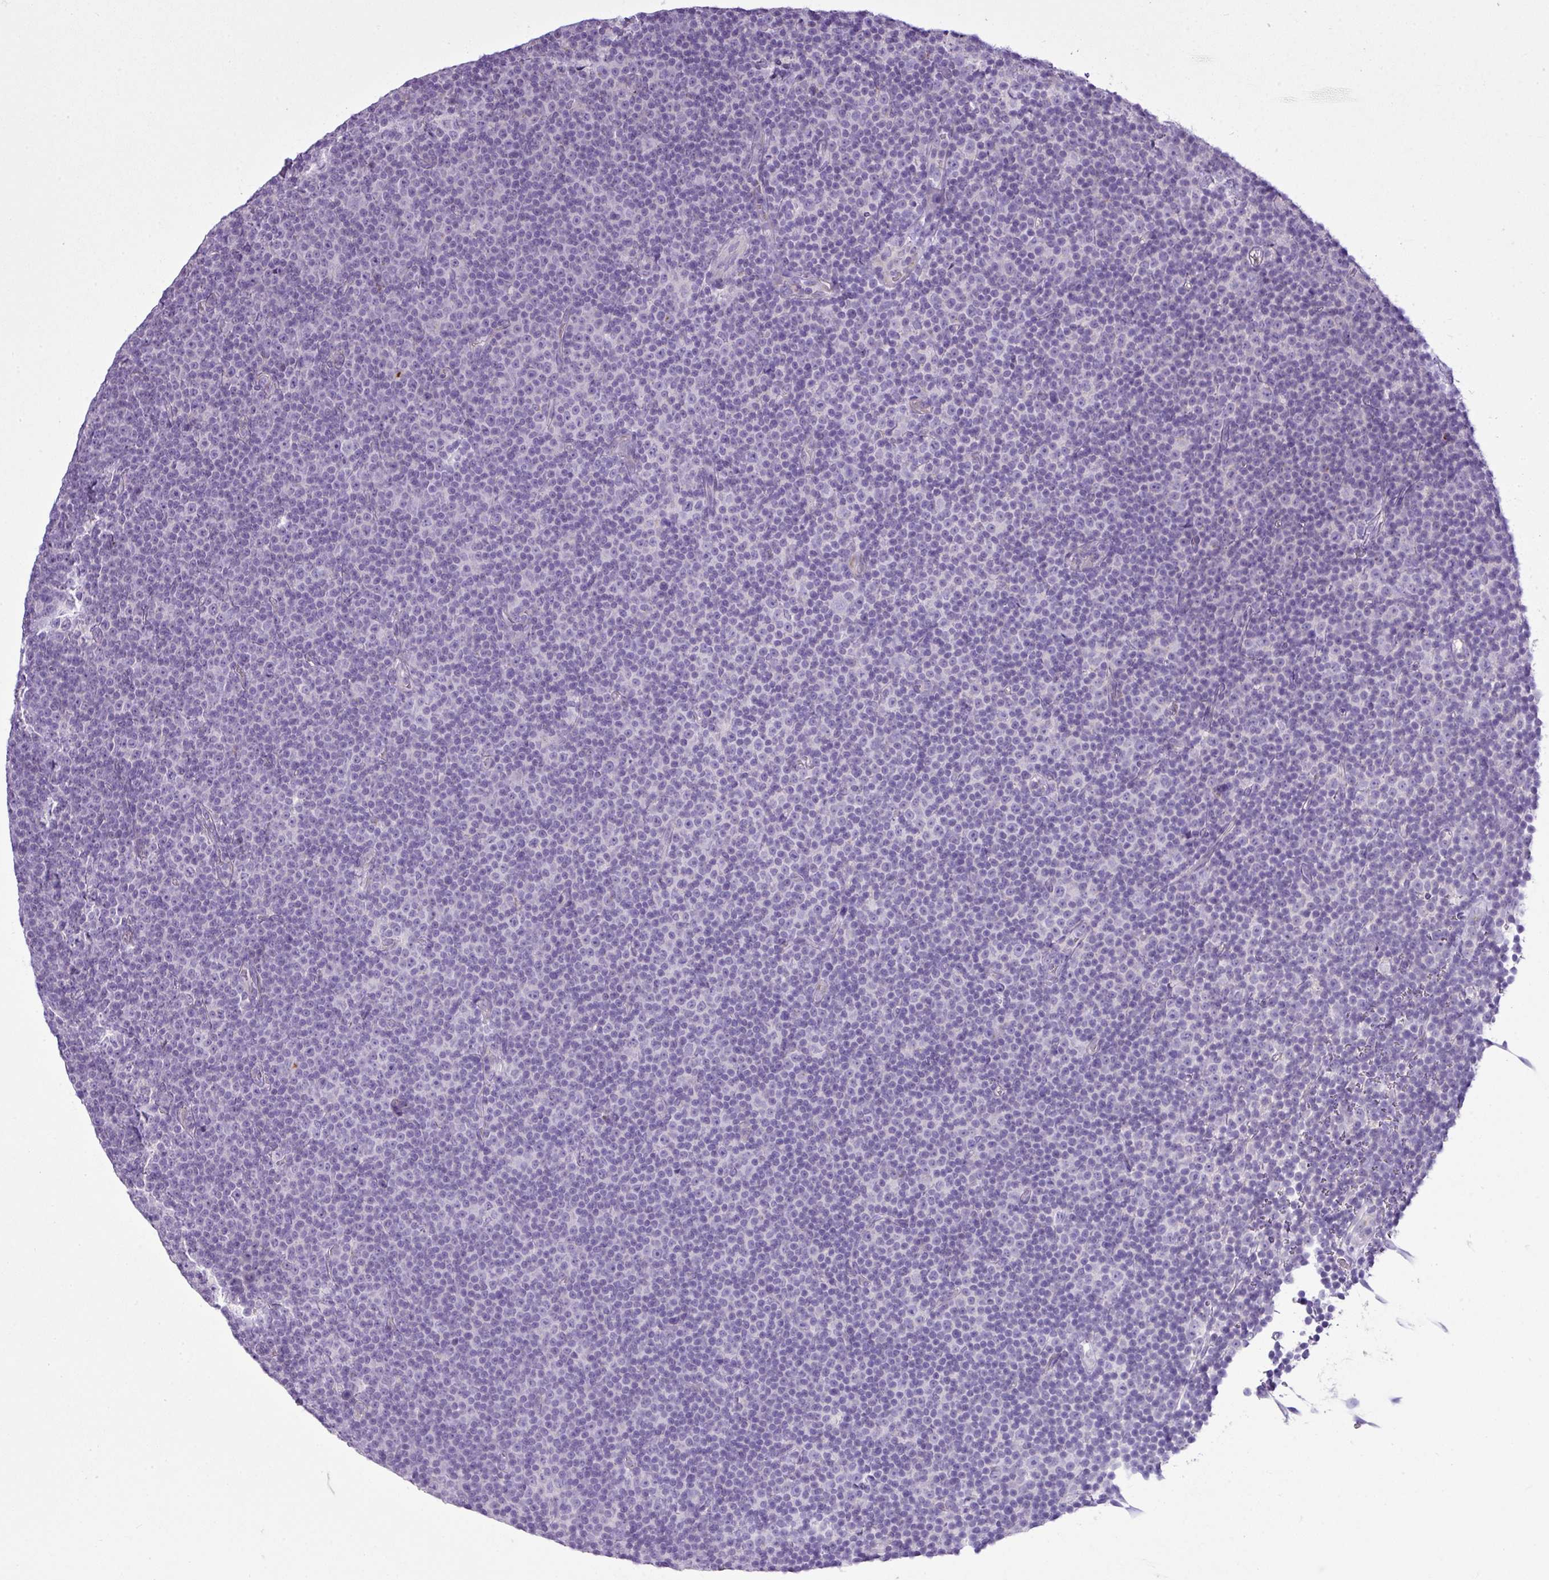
{"staining": {"intensity": "negative", "quantity": "none", "location": "none"}, "tissue": "lymphoma", "cell_type": "Tumor cells", "image_type": "cancer", "snomed": [{"axis": "morphology", "description": "Malignant lymphoma, non-Hodgkin's type, Low grade"}, {"axis": "topography", "description": "Lymph node"}], "caption": "A photomicrograph of human low-grade malignant lymphoma, non-Hodgkin's type is negative for staining in tumor cells.", "gene": "FAM43A", "patient": {"sex": "female", "age": 67}}